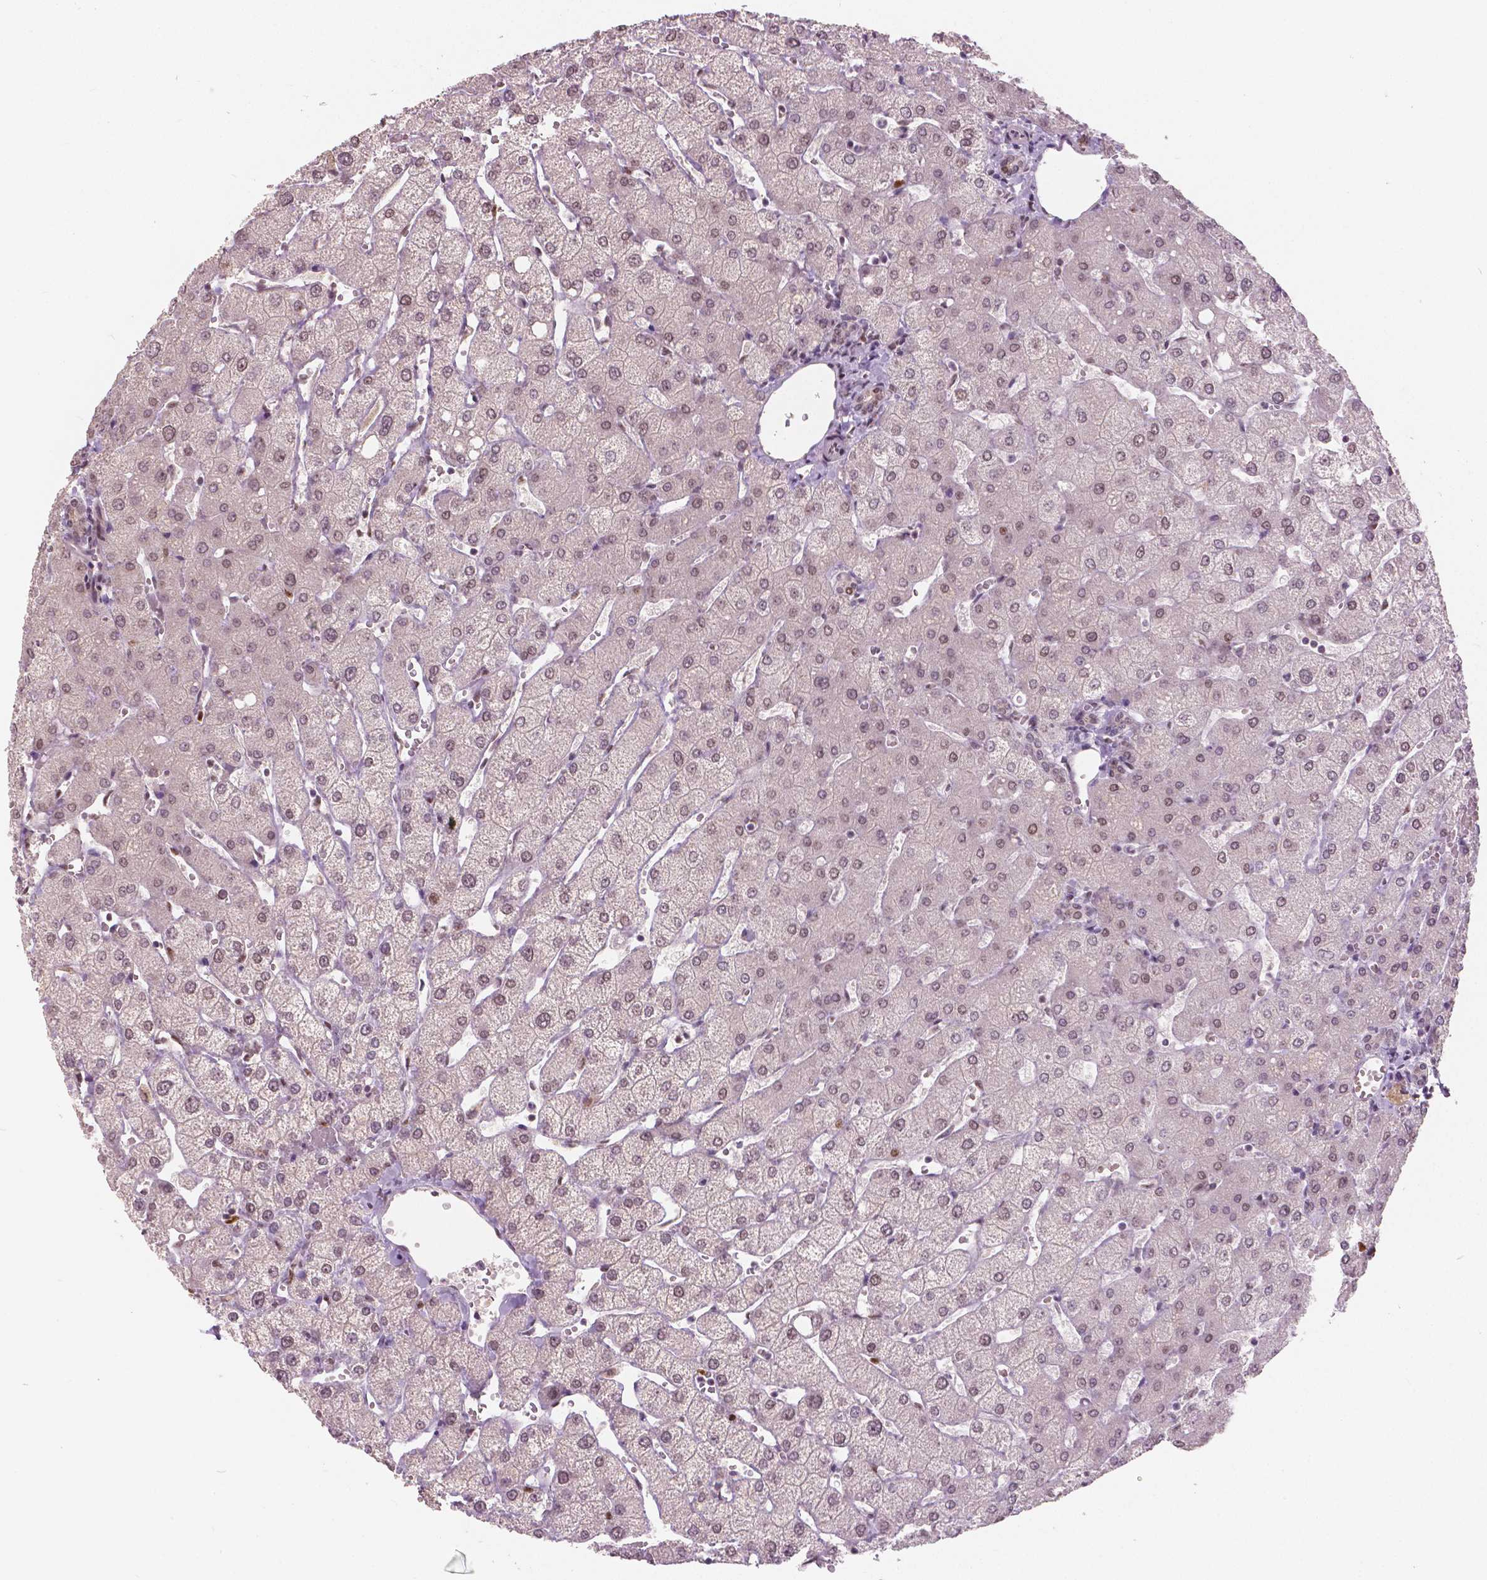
{"staining": {"intensity": "negative", "quantity": "none", "location": "none"}, "tissue": "liver", "cell_type": "Cholangiocytes", "image_type": "normal", "snomed": [{"axis": "morphology", "description": "Normal tissue, NOS"}, {"axis": "topography", "description": "Liver"}], "caption": "DAB (3,3'-diaminobenzidine) immunohistochemical staining of benign liver reveals no significant expression in cholangiocytes.", "gene": "NSD2", "patient": {"sex": "female", "age": 54}}